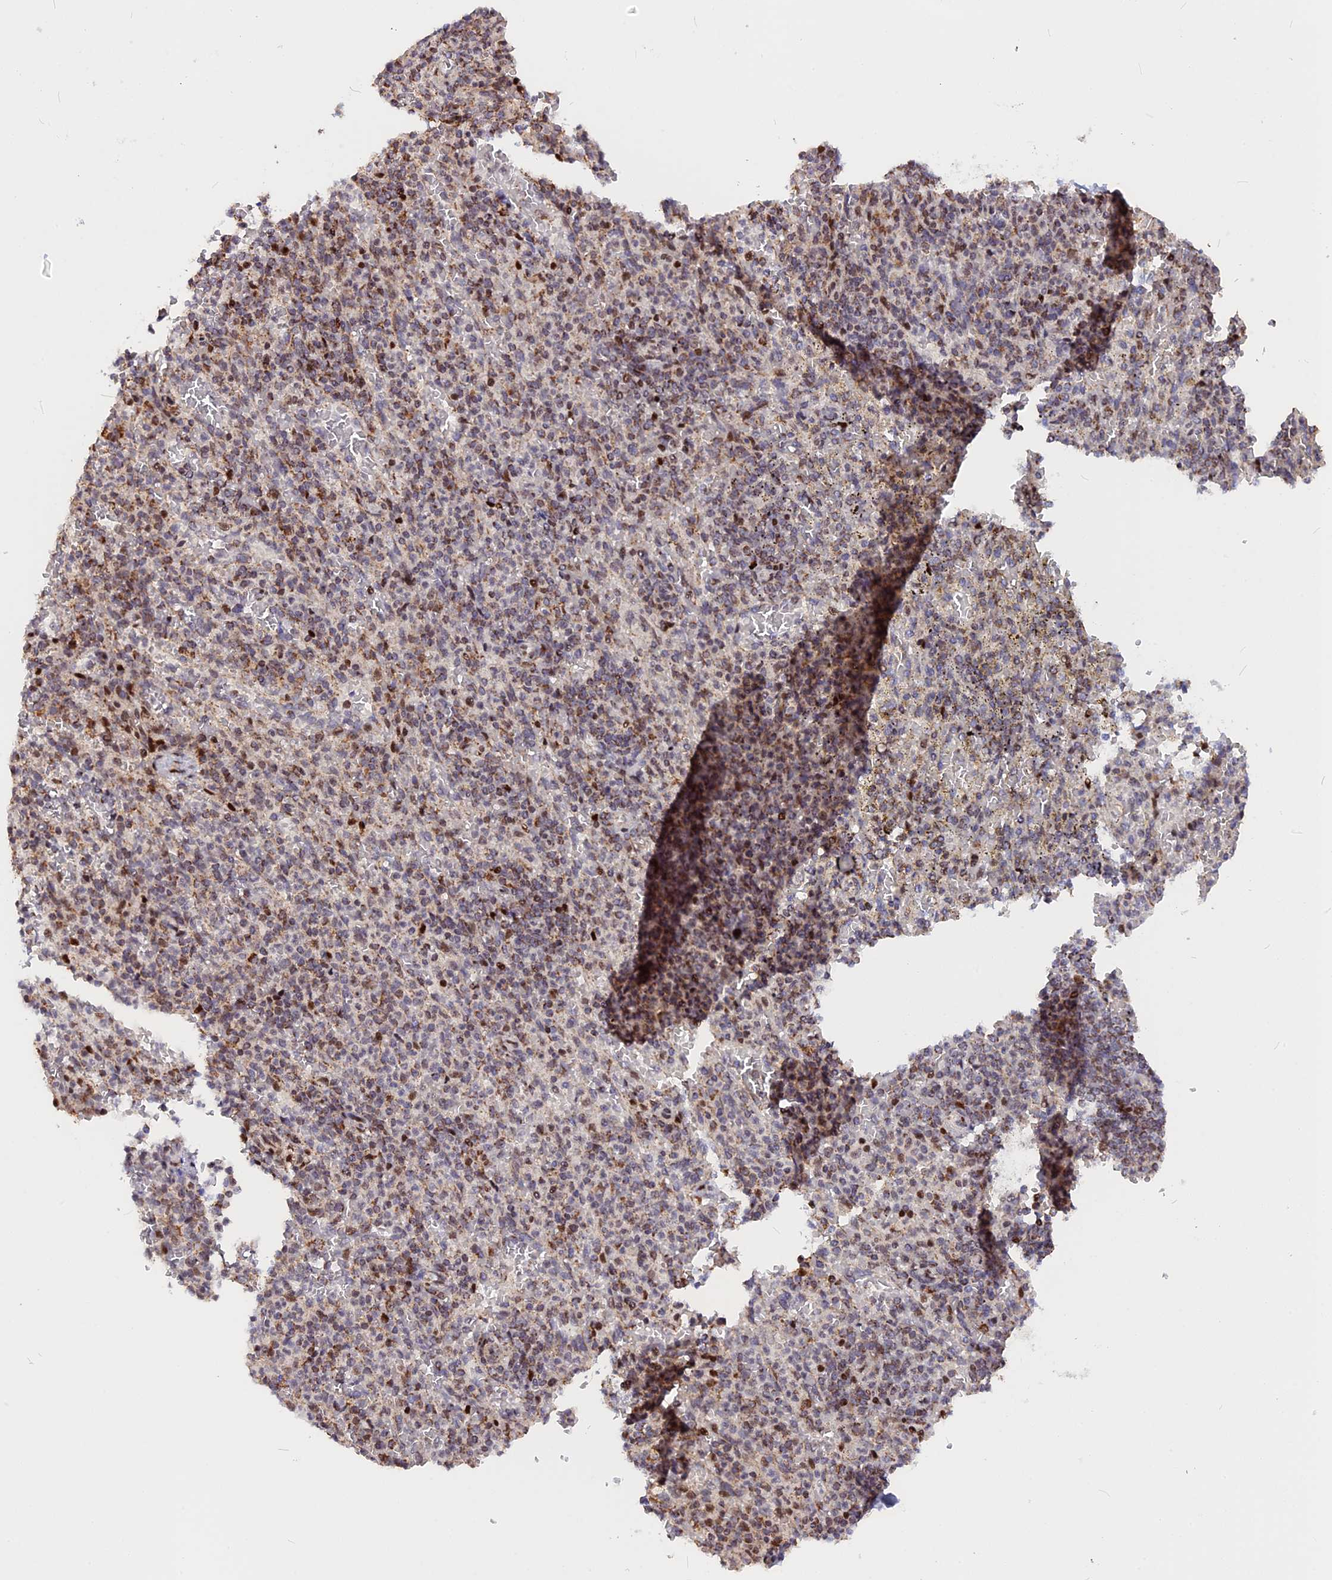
{"staining": {"intensity": "moderate", "quantity": ">75%", "location": "cytoplasmic/membranous"}, "tissue": "spleen", "cell_type": "Cells in red pulp", "image_type": "normal", "snomed": [{"axis": "morphology", "description": "Normal tissue, NOS"}, {"axis": "topography", "description": "Spleen"}], "caption": "Moderate cytoplasmic/membranous expression is seen in approximately >75% of cells in red pulp in benign spleen. Using DAB (brown) and hematoxylin (blue) stains, captured at high magnification using brightfield microscopy.", "gene": "FAM174C", "patient": {"sex": "female", "age": 74}}